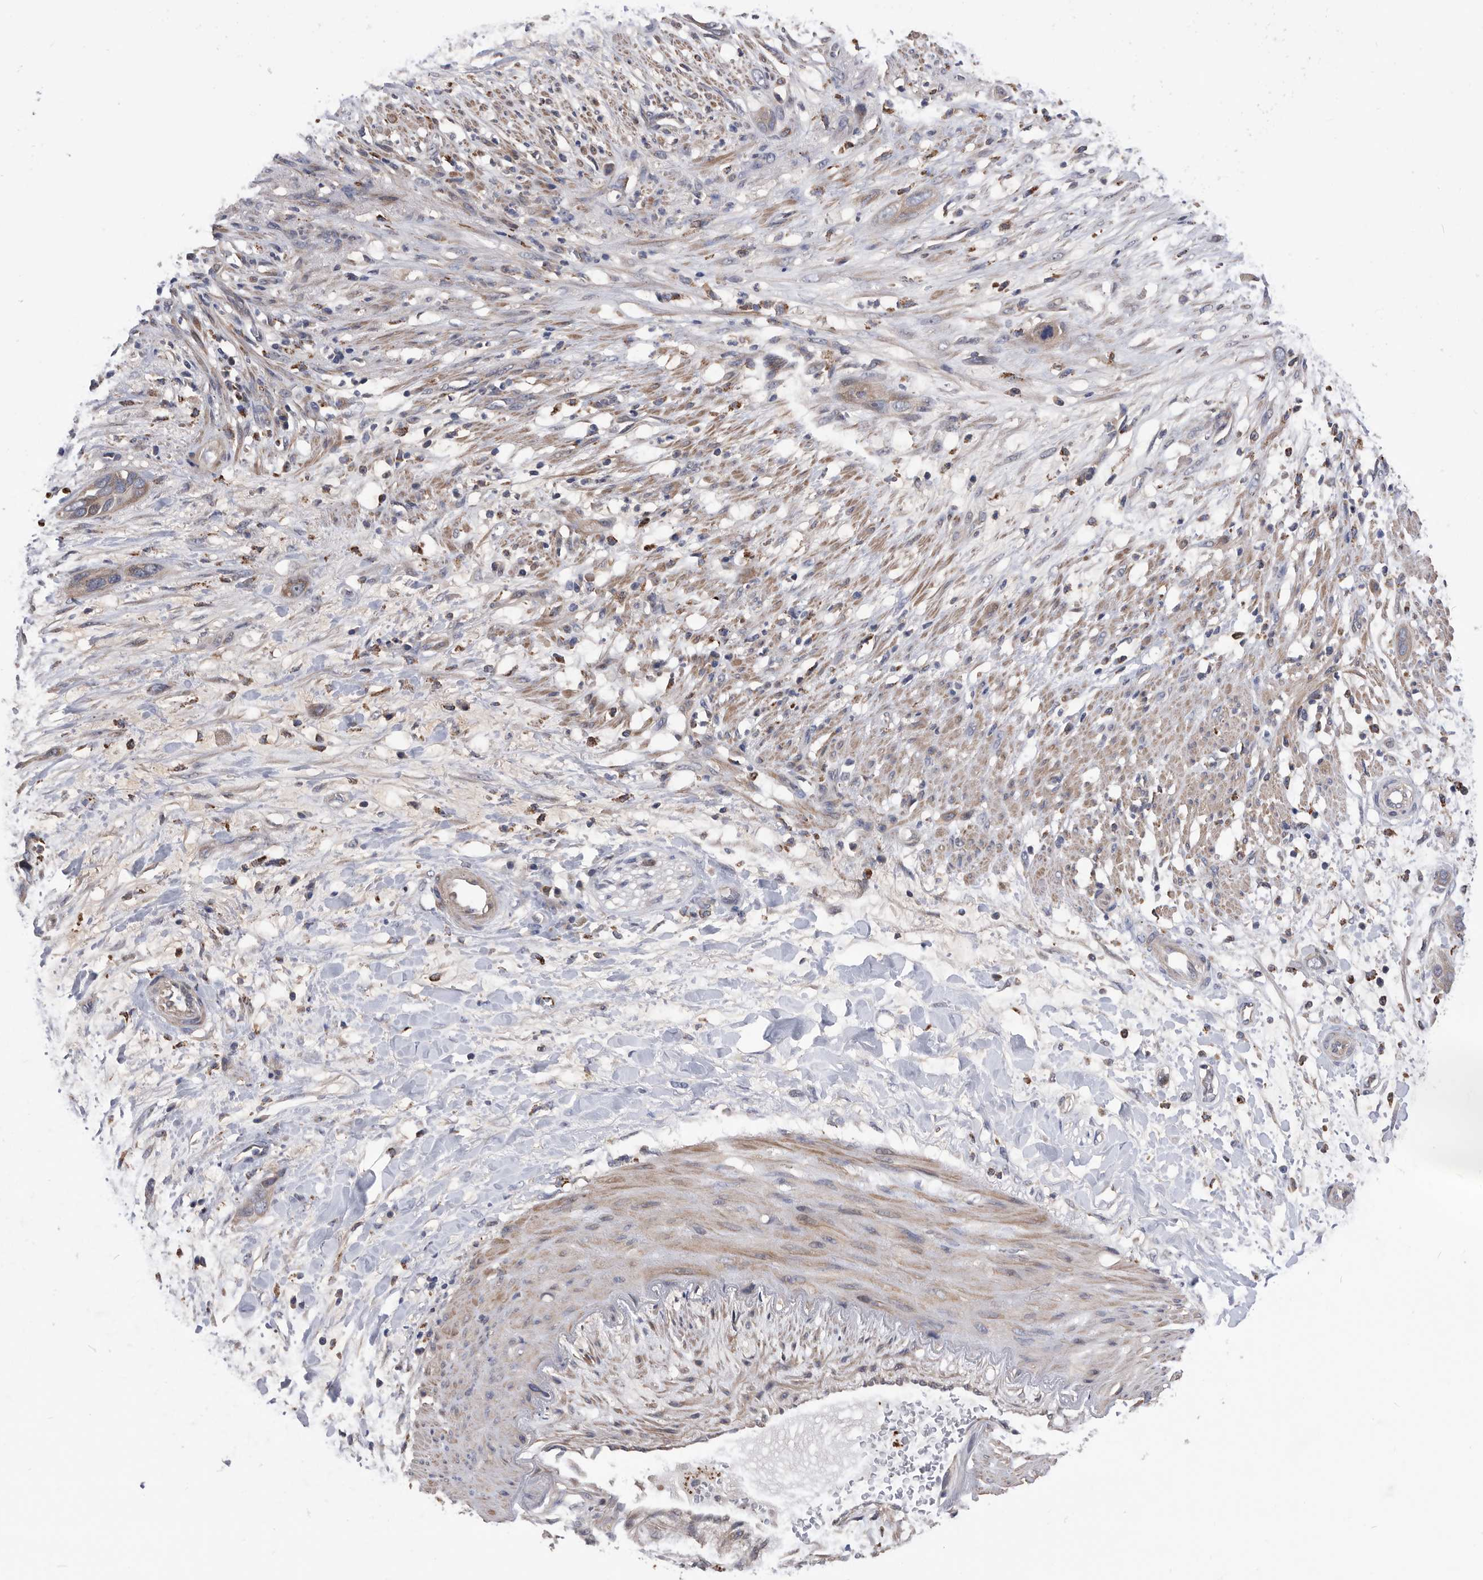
{"staining": {"intensity": "weak", "quantity": "<25%", "location": "cytoplasmic/membranous"}, "tissue": "pancreatic cancer", "cell_type": "Tumor cells", "image_type": "cancer", "snomed": [{"axis": "morphology", "description": "Adenocarcinoma, NOS"}, {"axis": "topography", "description": "Pancreas"}], "caption": "Pancreatic cancer was stained to show a protein in brown. There is no significant positivity in tumor cells.", "gene": "BAIAP3", "patient": {"sex": "female", "age": 60}}